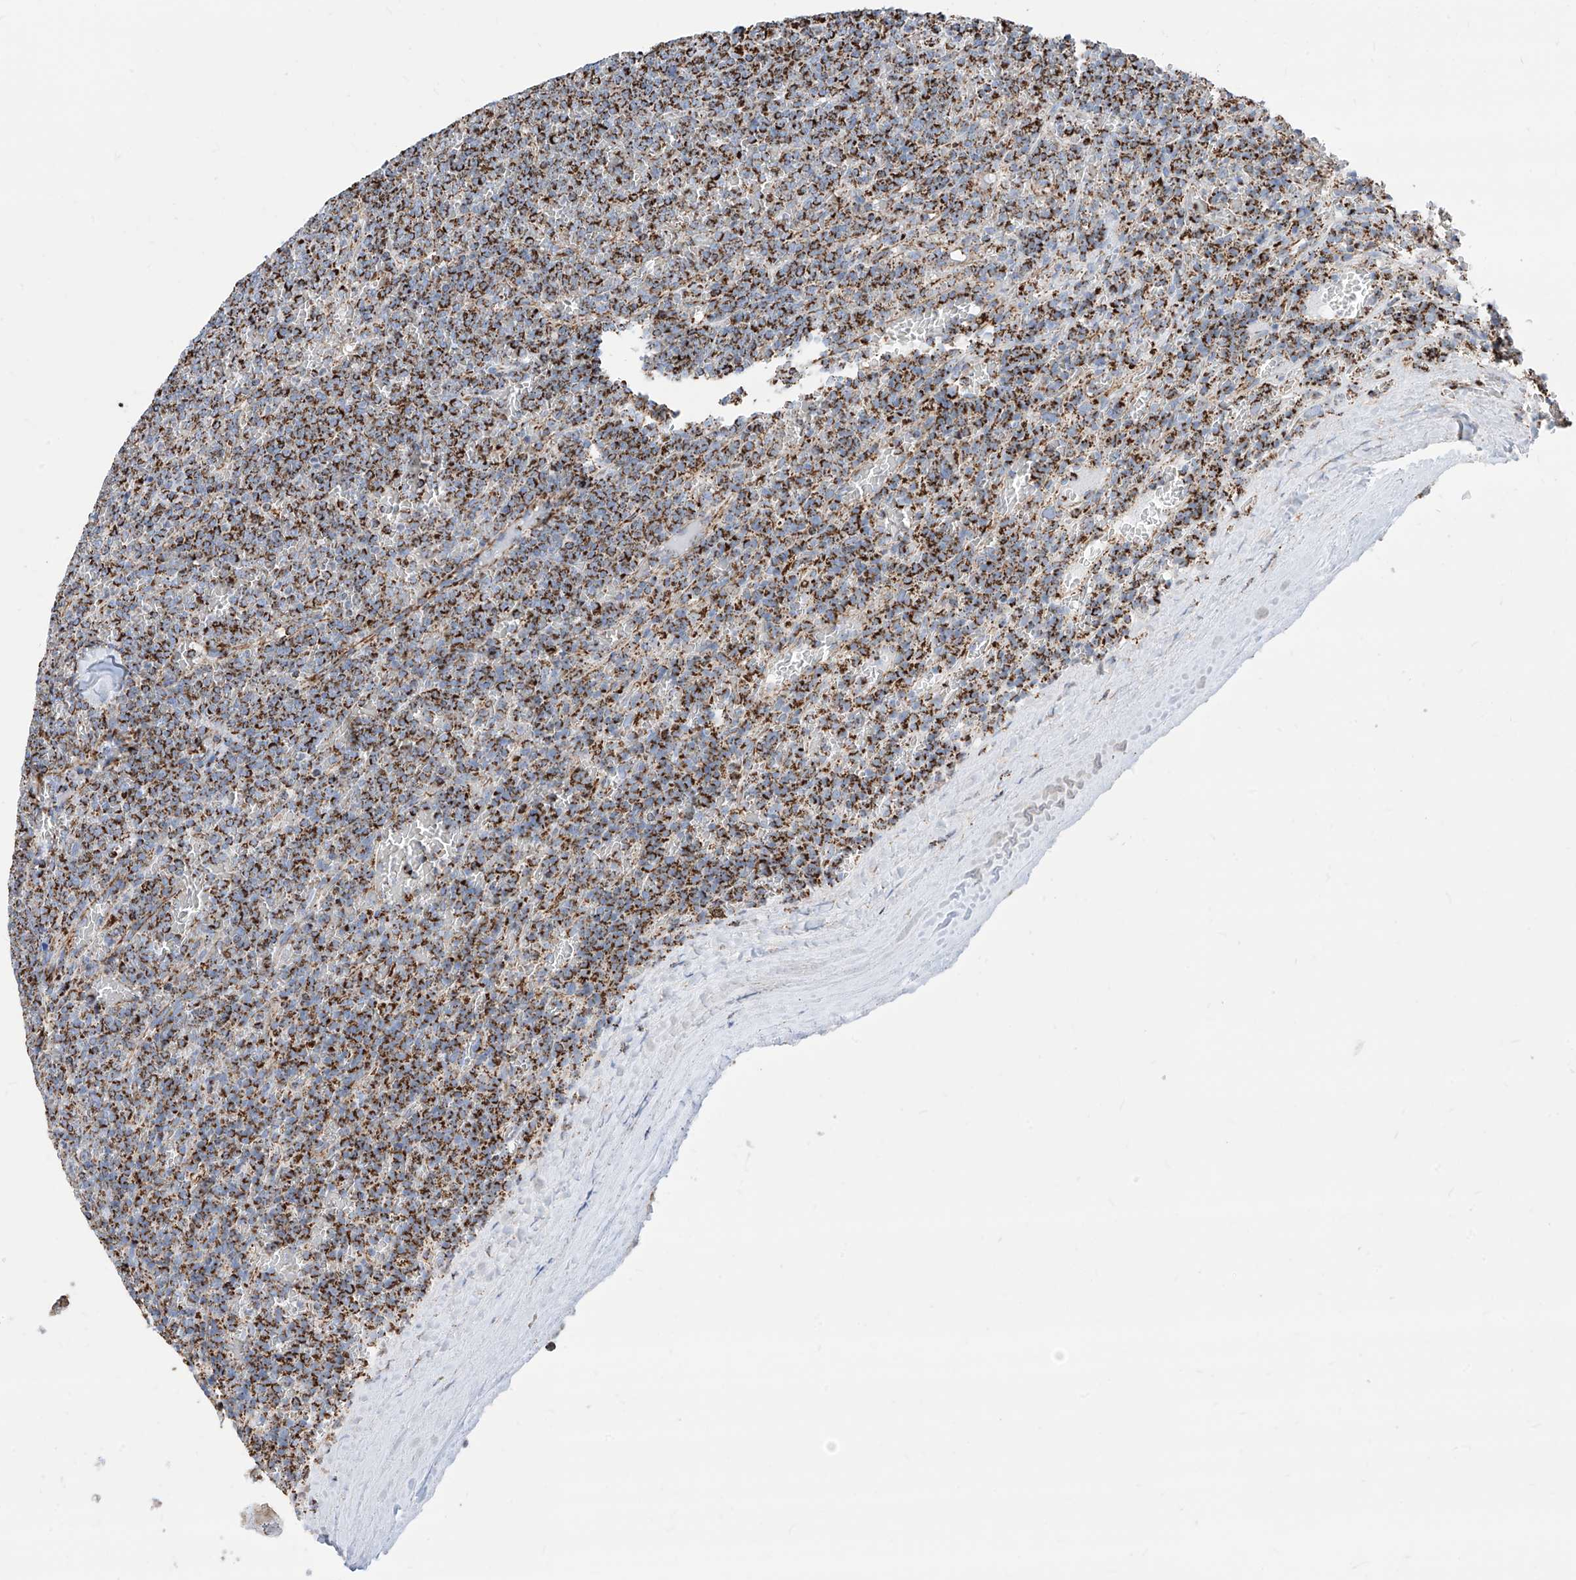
{"staining": {"intensity": "strong", "quantity": ">75%", "location": "cytoplasmic/membranous"}, "tissue": "lymphoma", "cell_type": "Tumor cells", "image_type": "cancer", "snomed": [{"axis": "morphology", "description": "Malignant lymphoma, non-Hodgkin's type, Low grade"}, {"axis": "topography", "description": "Spleen"}], "caption": "Immunohistochemical staining of lymphoma reveals high levels of strong cytoplasmic/membranous staining in approximately >75% of tumor cells.", "gene": "COX5B", "patient": {"sex": "female", "age": 19}}